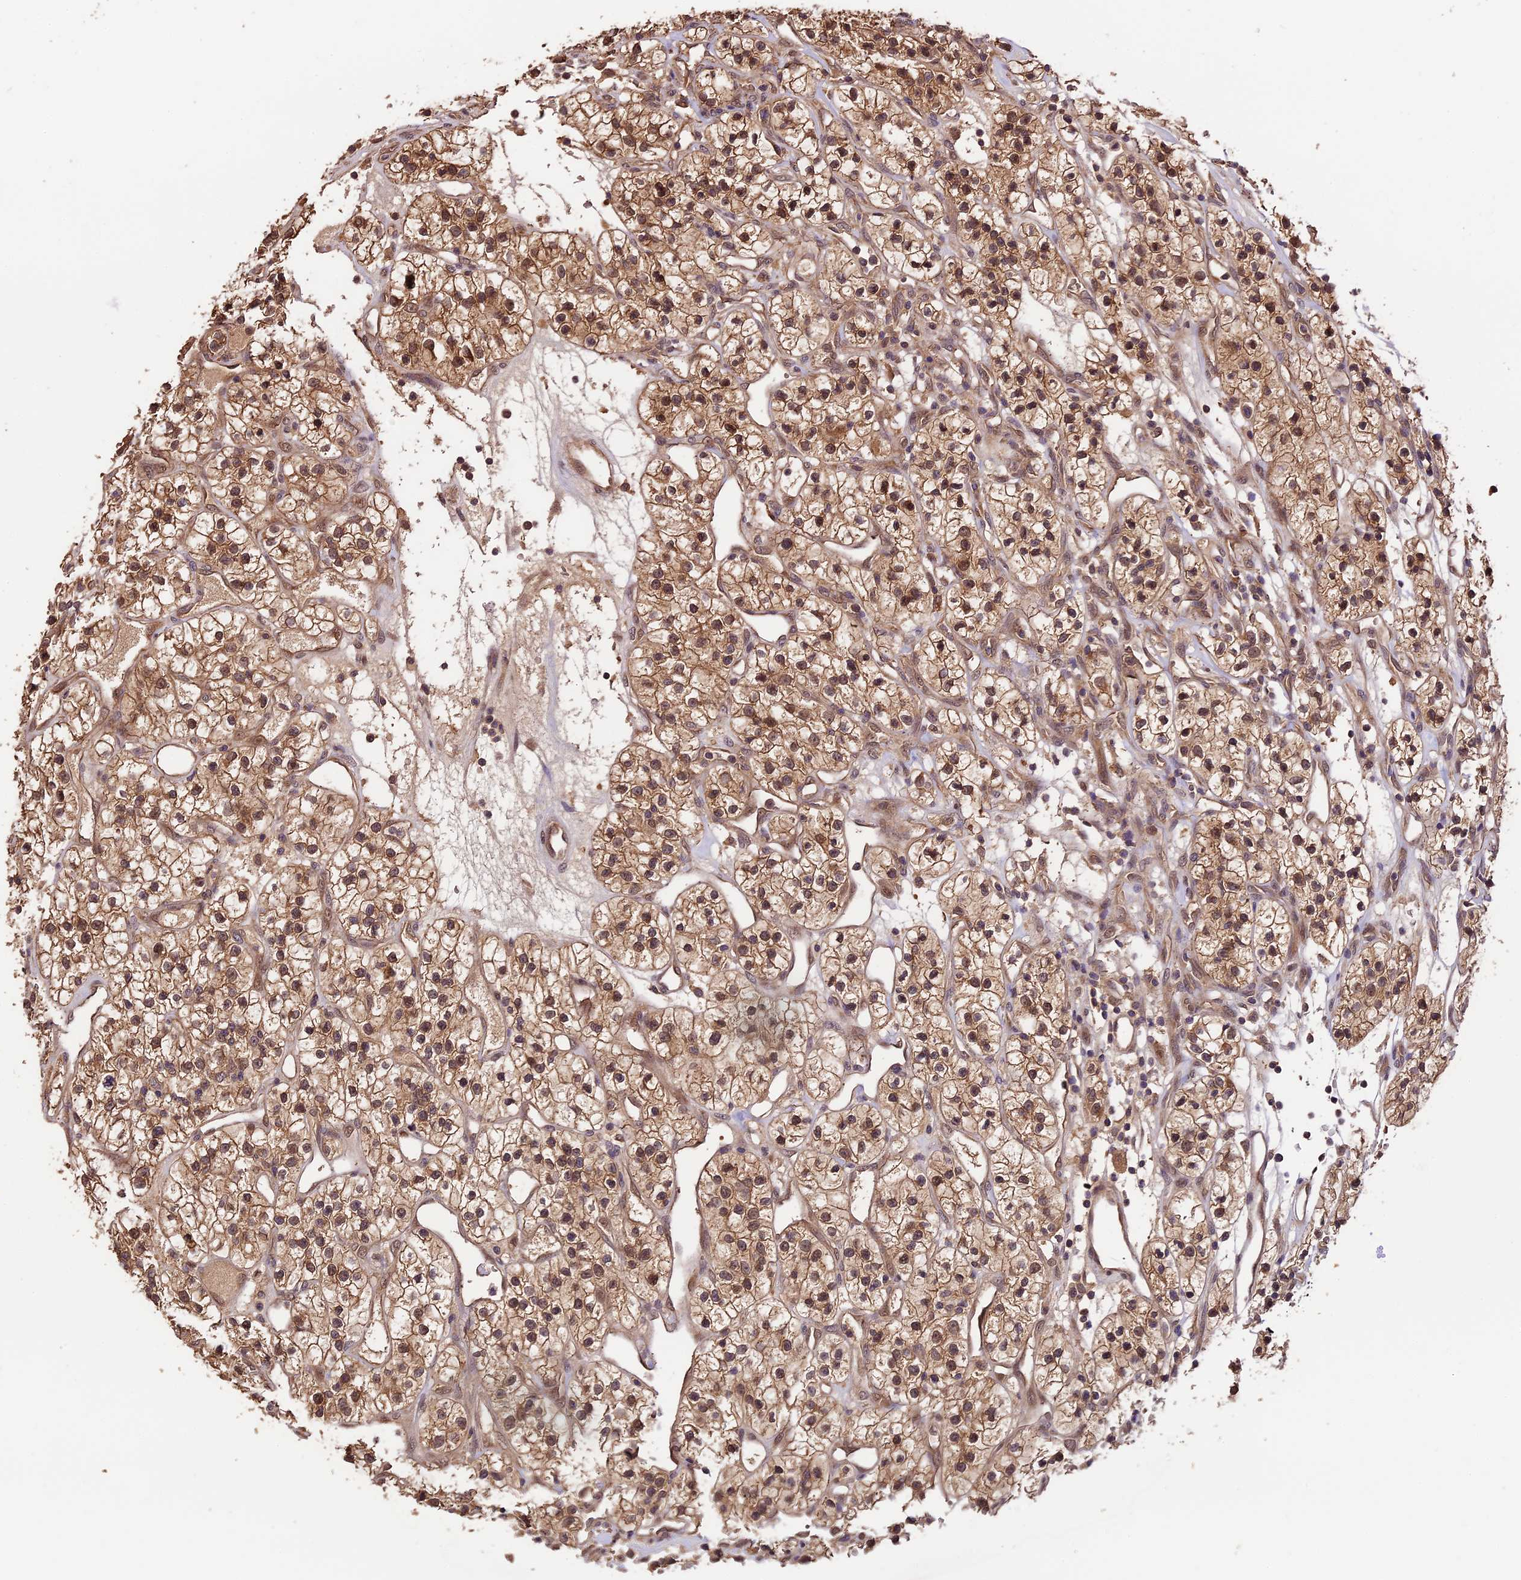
{"staining": {"intensity": "moderate", "quantity": ">75%", "location": "cytoplasmic/membranous,nuclear"}, "tissue": "renal cancer", "cell_type": "Tumor cells", "image_type": "cancer", "snomed": [{"axis": "morphology", "description": "Adenocarcinoma, NOS"}, {"axis": "topography", "description": "Kidney"}], "caption": "Protein staining by immunohistochemistry reveals moderate cytoplasmic/membranous and nuclear staining in about >75% of tumor cells in adenocarcinoma (renal).", "gene": "TRMT1", "patient": {"sex": "female", "age": 57}}